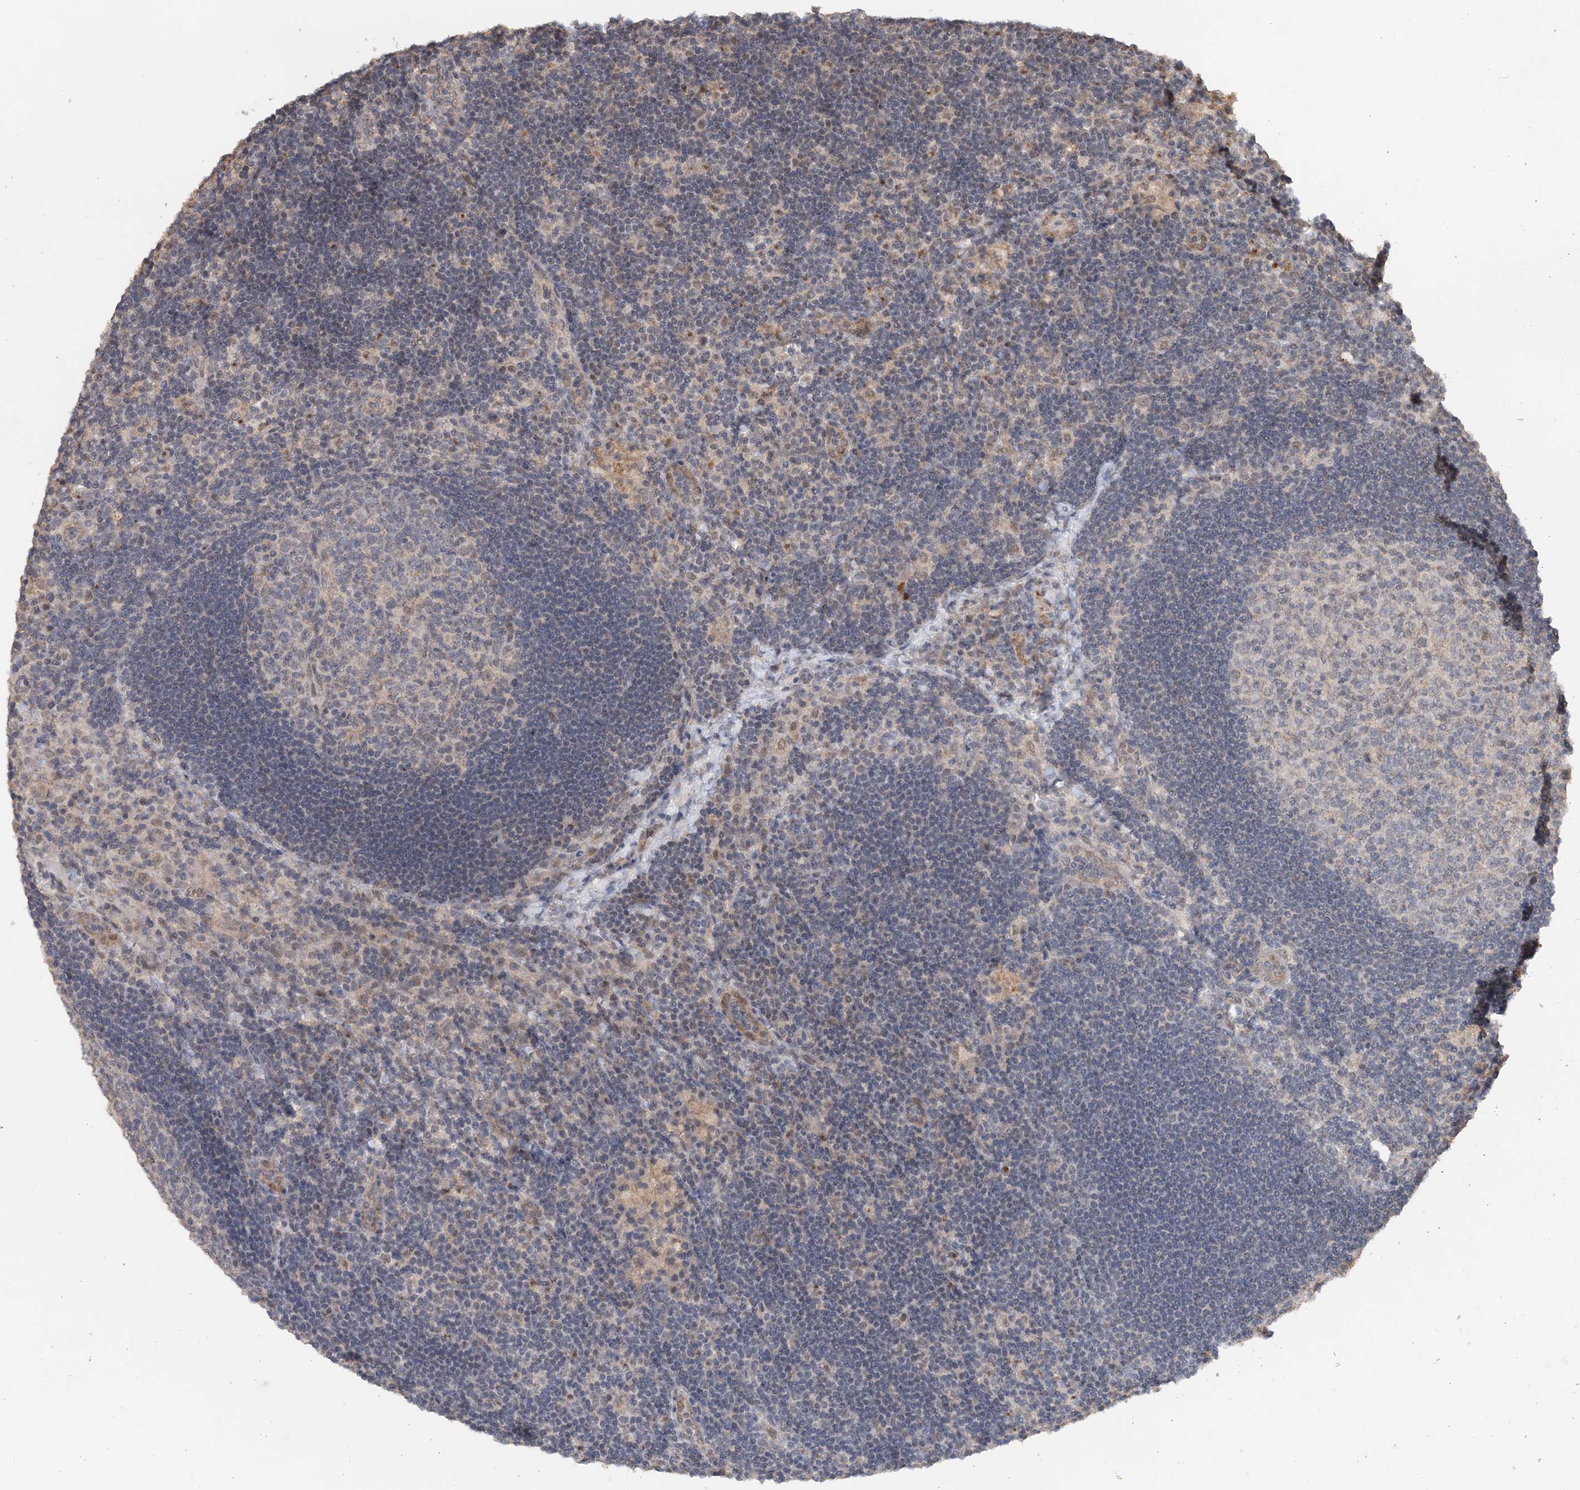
{"staining": {"intensity": "negative", "quantity": "none", "location": "none"}, "tissue": "lymph node", "cell_type": "Germinal center cells", "image_type": "normal", "snomed": [{"axis": "morphology", "description": "Normal tissue, NOS"}, {"axis": "topography", "description": "Lymph node"}], "caption": "IHC histopathology image of benign human lymph node stained for a protein (brown), which reveals no positivity in germinal center cells. (DAB (3,3'-diaminobenzidine) immunohistochemistry (IHC) visualized using brightfield microscopy, high magnification).", "gene": "FBXO38", "patient": {"sex": "male", "age": 24}}